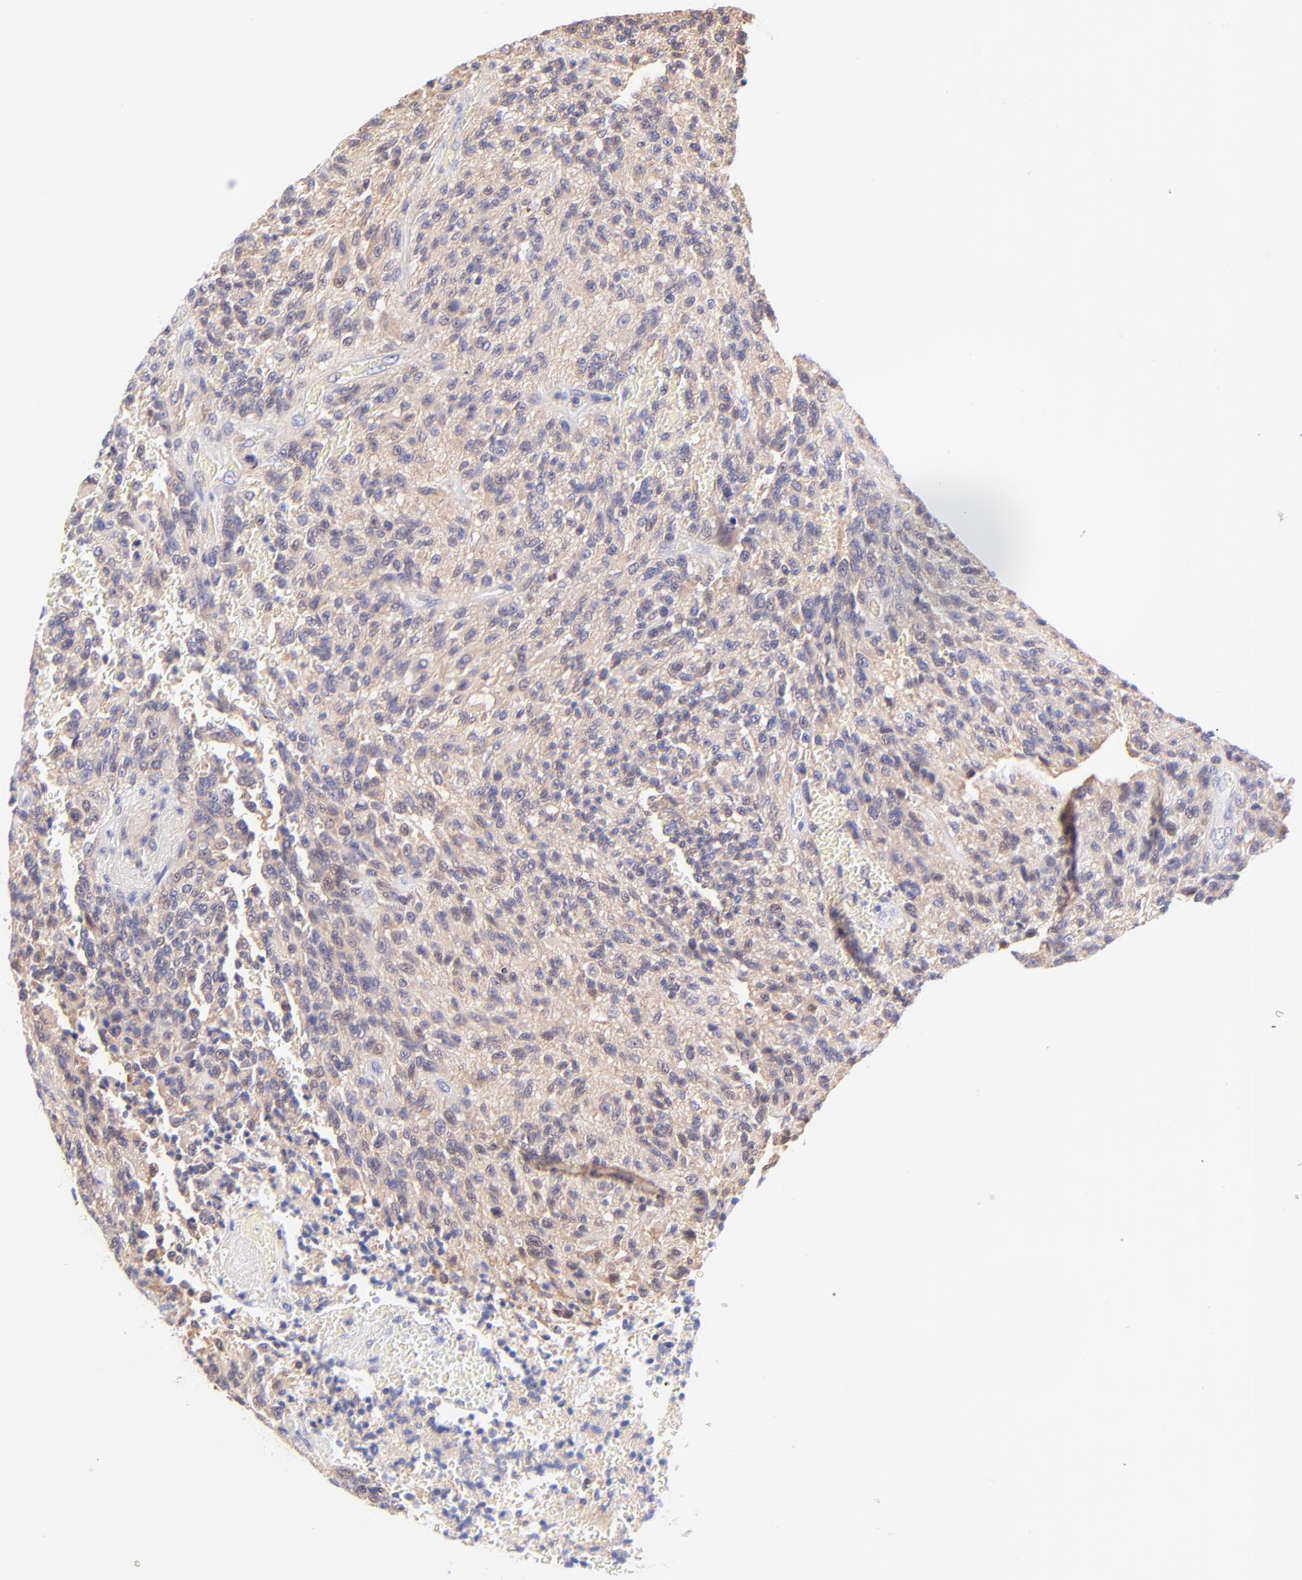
{"staining": {"intensity": "negative", "quantity": "none", "location": "none"}, "tissue": "glioma", "cell_type": "Tumor cells", "image_type": "cancer", "snomed": [{"axis": "morphology", "description": "Normal tissue, NOS"}, {"axis": "morphology", "description": "Glioma, malignant, High grade"}, {"axis": "topography", "description": "Cerebral cortex"}], "caption": "Glioma was stained to show a protein in brown. There is no significant staining in tumor cells. (Stains: DAB immunohistochemistry with hematoxylin counter stain, Microscopy: brightfield microscopy at high magnification).", "gene": "PBDC1", "patient": {"sex": "male", "age": 56}}